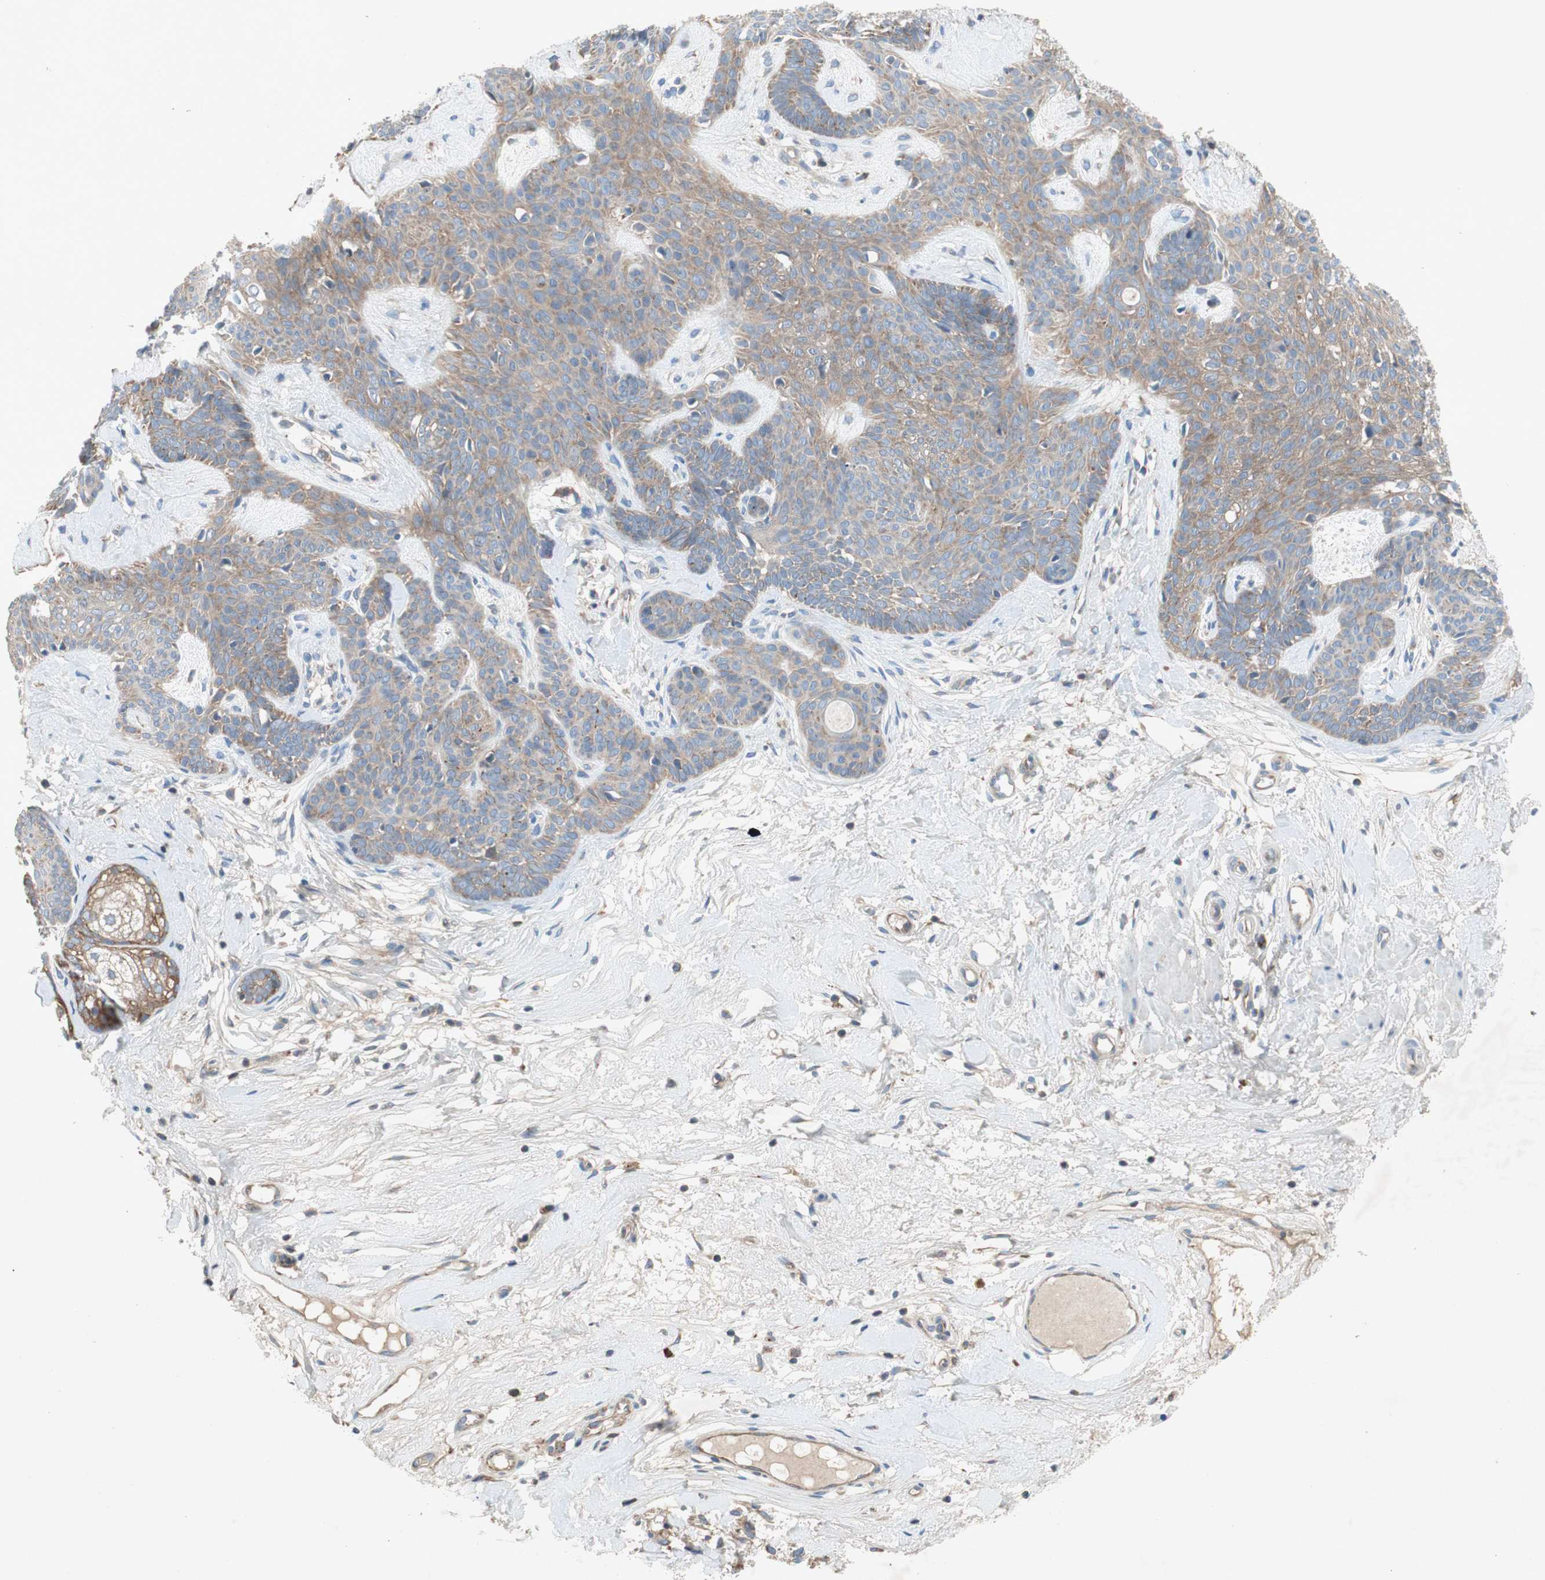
{"staining": {"intensity": "moderate", "quantity": ">75%", "location": "cytoplasmic/membranous"}, "tissue": "skin cancer", "cell_type": "Tumor cells", "image_type": "cancer", "snomed": [{"axis": "morphology", "description": "Developmental malformation"}, {"axis": "morphology", "description": "Basal cell carcinoma"}, {"axis": "topography", "description": "Skin"}], "caption": "The immunohistochemical stain labels moderate cytoplasmic/membranous expression in tumor cells of basal cell carcinoma (skin) tissue. (Stains: DAB (3,3'-diaminobenzidine) in brown, nuclei in blue, Microscopy: brightfield microscopy at high magnification).", "gene": "RPL23", "patient": {"sex": "female", "age": 62}}